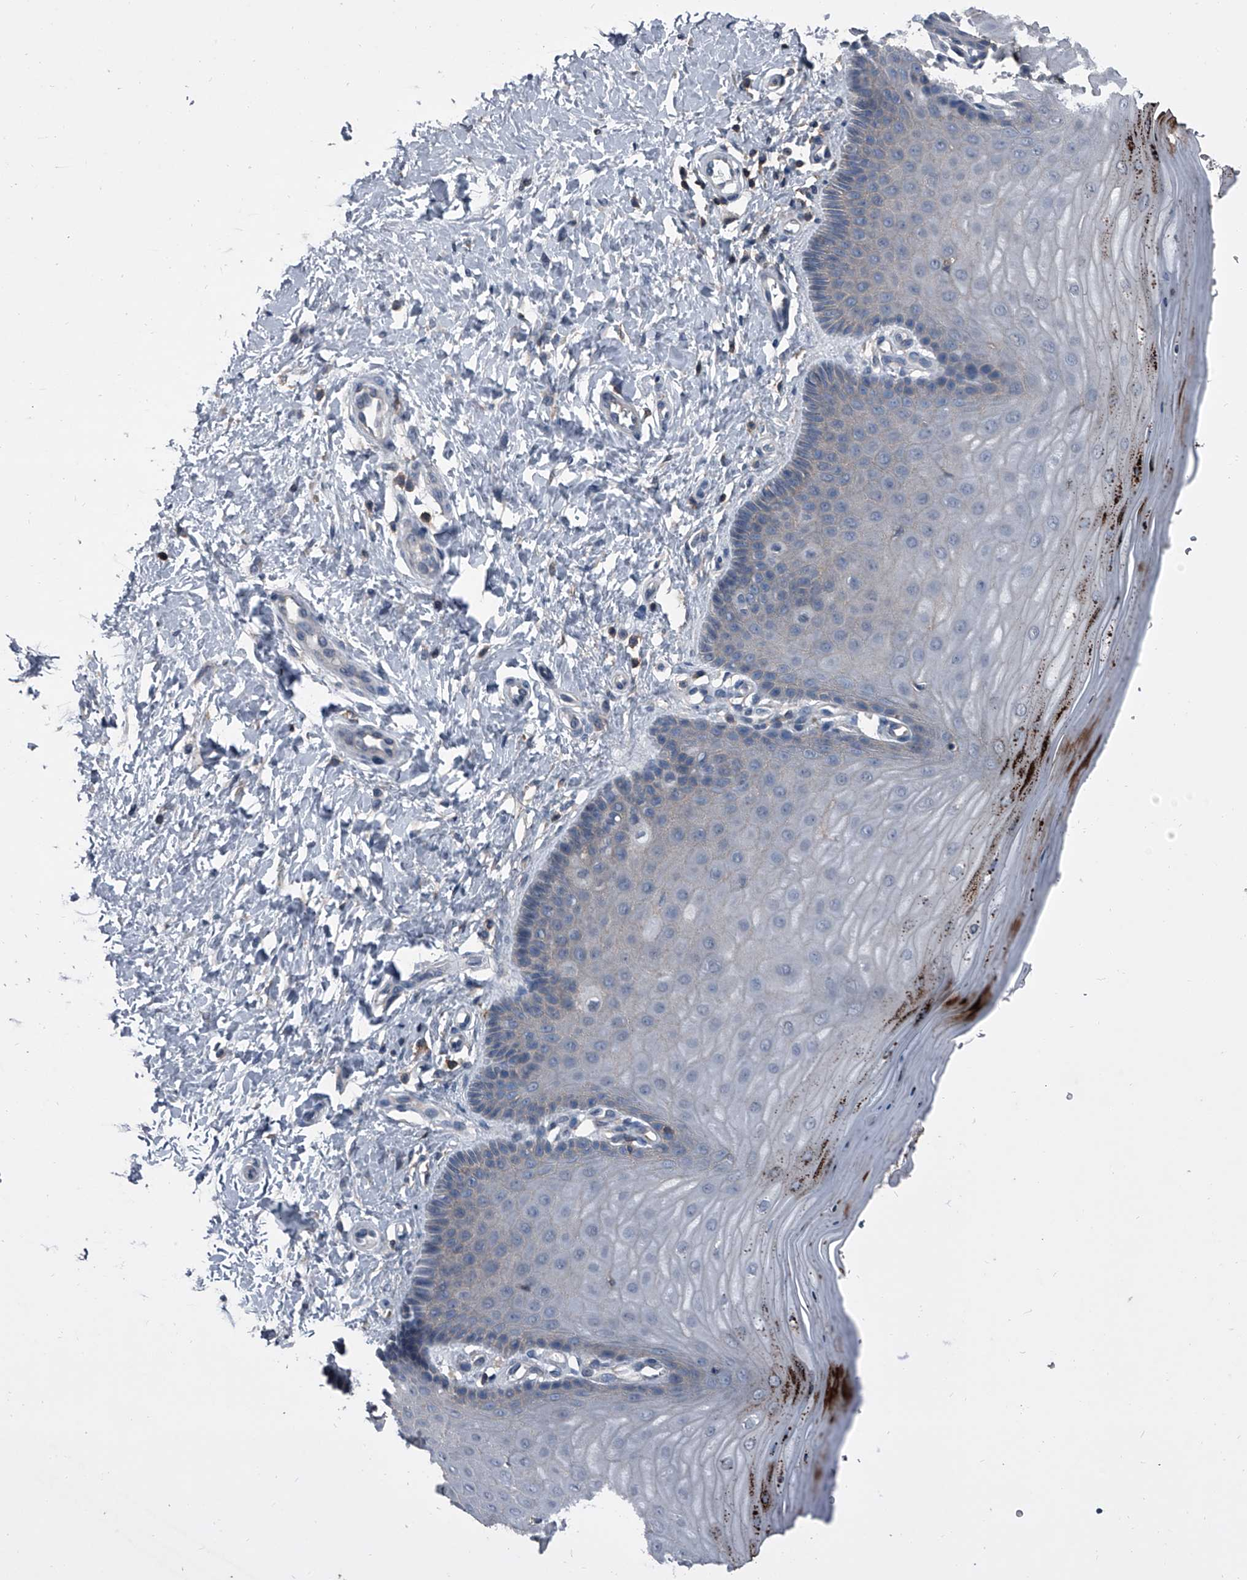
{"staining": {"intensity": "weak", "quantity": "<25%", "location": "cytoplasmic/membranous"}, "tissue": "cervix", "cell_type": "Glandular cells", "image_type": "normal", "snomed": [{"axis": "morphology", "description": "Normal tissue, NOS"}, {"axis": "topography", "description": "Cervix"}], "caption": "Immunohistochemistry (IHC) image of unremarkable cervix: human cervix stained with DAB (3,3'-diaminobenzidine) demonstrates no significant protein positivity in glandular cells.", "gene": "PIP5K1A", "patient": {"sex": "female", "age": 55}}